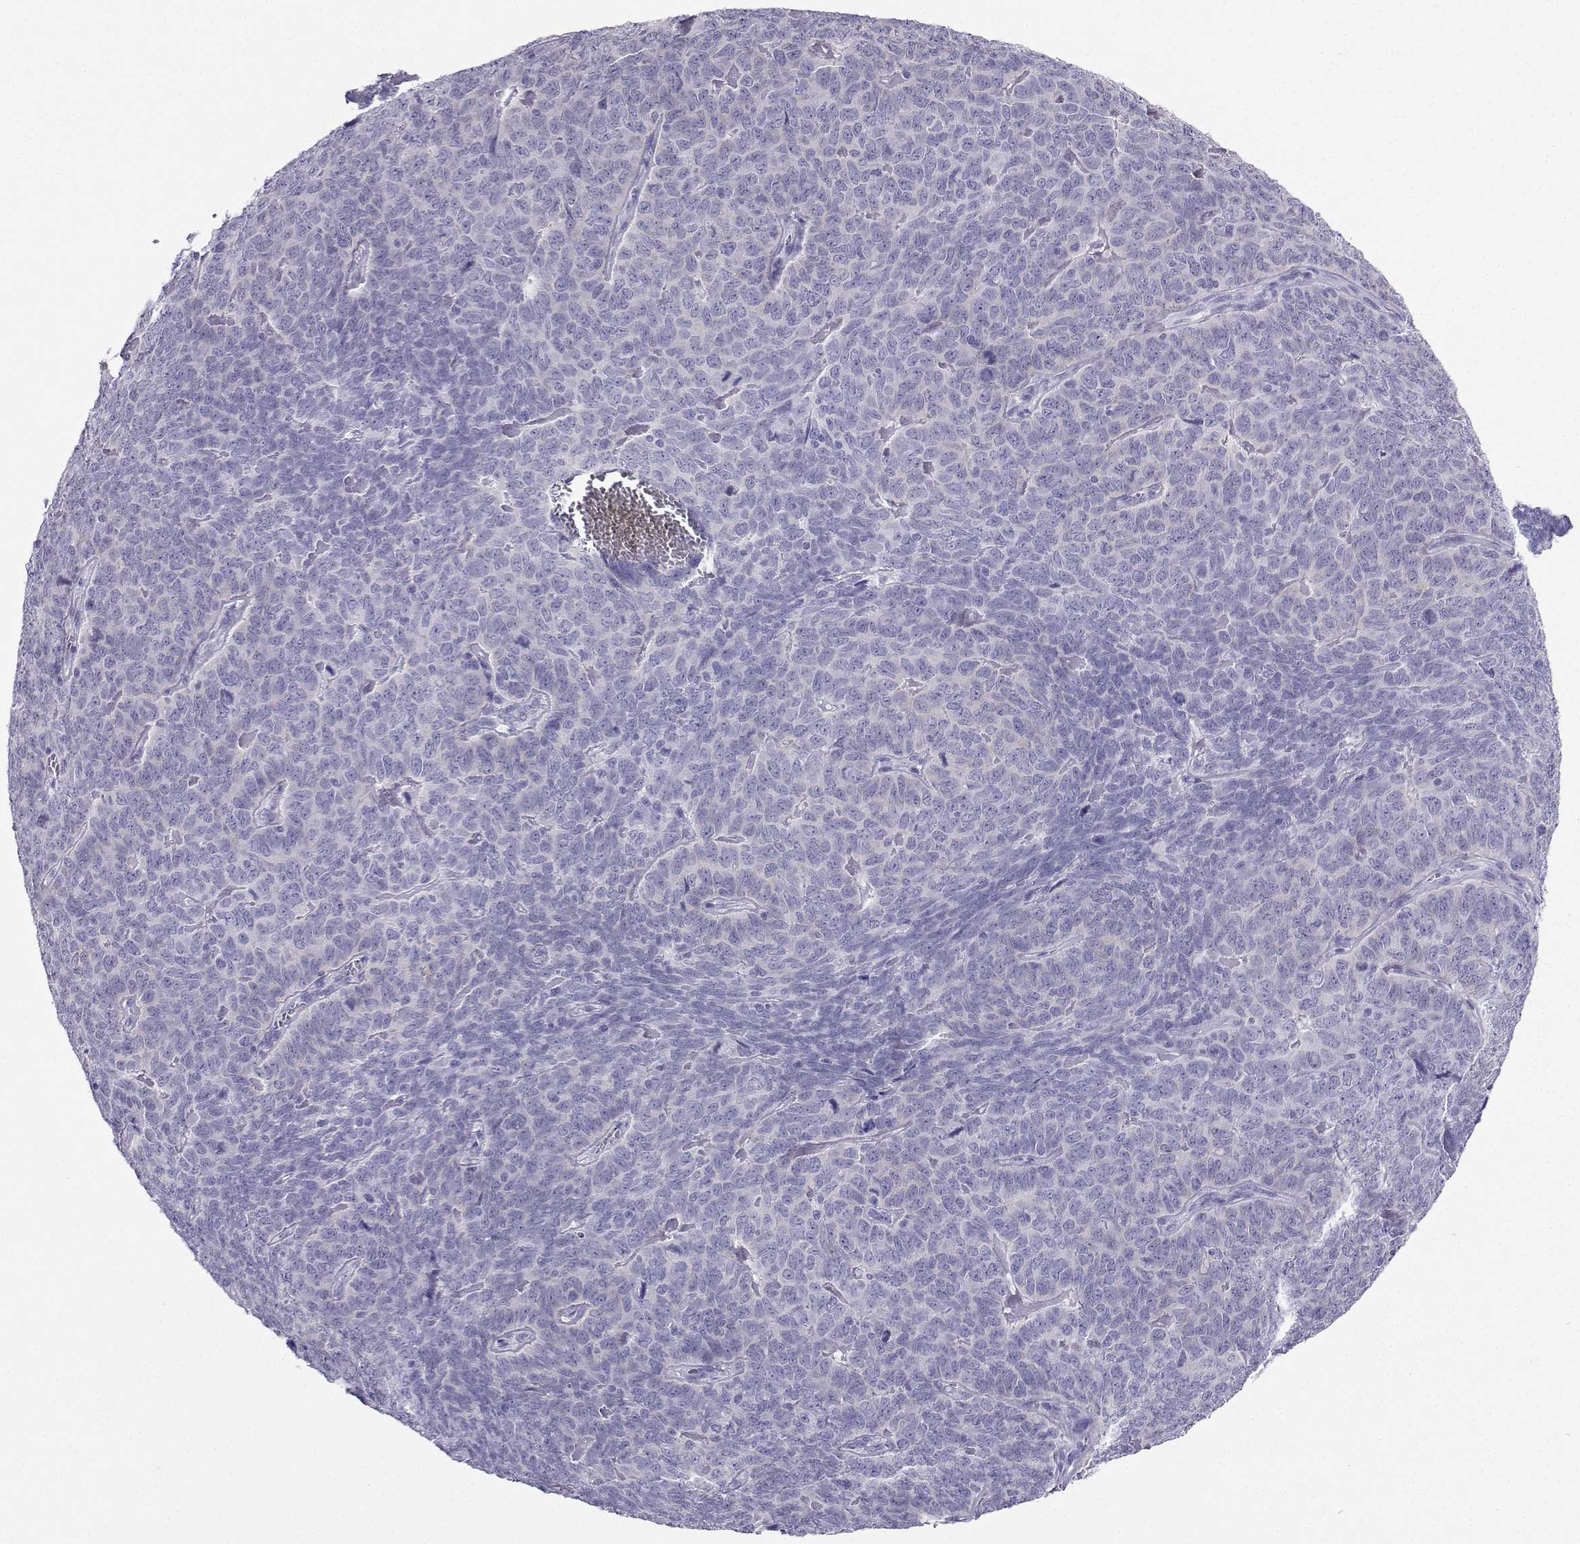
{"staining": {"intensity": "negative", "quantity": "none", "location": "none"}, "tissue": "skin cancer", "cell_type": "Tumor cells", "image_type": "cancer", "snomed": [{"axis": "morphology", "description": "Squamous cell carcinoma, NOS"}, {"axis": "topography", "description": "Skin"}, {"axis": "topography", "description": "Anal"}], "caption": "The photomicrograph displays no significant positivity in tumor cells of skin squamous cell carcinoma.", "gene": "CD109", "patient": {"sex": "female", "age": 51}}